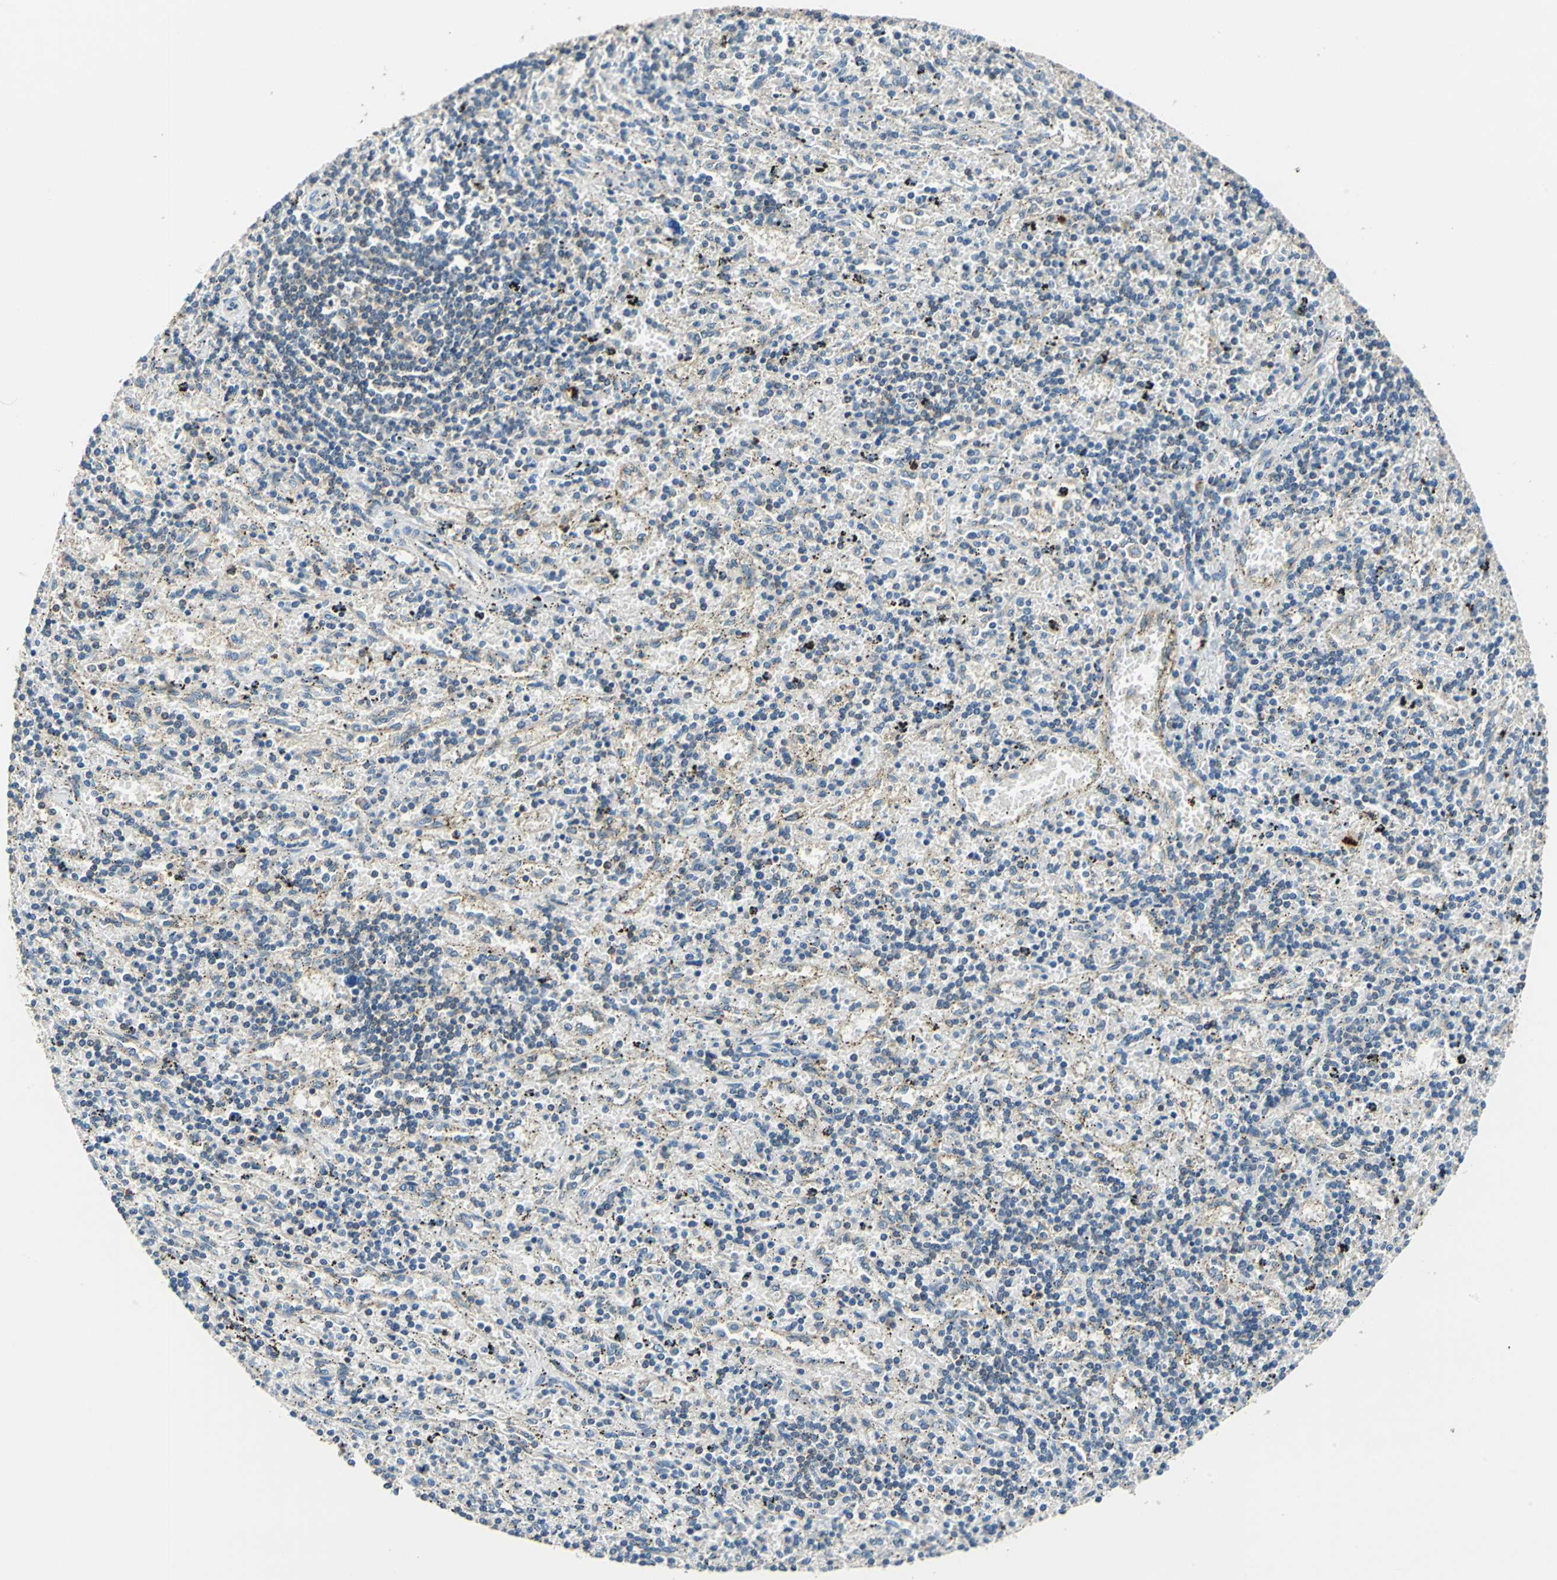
{"staining": {"intensity": "negative", "quantity": "none", "location": "none"}, "tissue": "lymphoma", "cell_type": "Tumor cells", "image_type": "cancer", "snomed": [{"axis": "morphology", "description": "Malignant lymphoma, non-Hodgkin's type, Low grade"}, {"axis": "topography", "description": "Spleen"}], "caption": "An immunohistochemistry (IHC) image of low-grade malignant lymphoma, non-Hodgkin's type is shown. There is no staining in tumor cells of low-grade malignant lymphoma, non-Hodgkin's type. (DAB immunohistochemistry visualized using brightfield microscopy, high magnification).", "gene": "CPA3", "patient": {"sex": "male", "age": 76}}